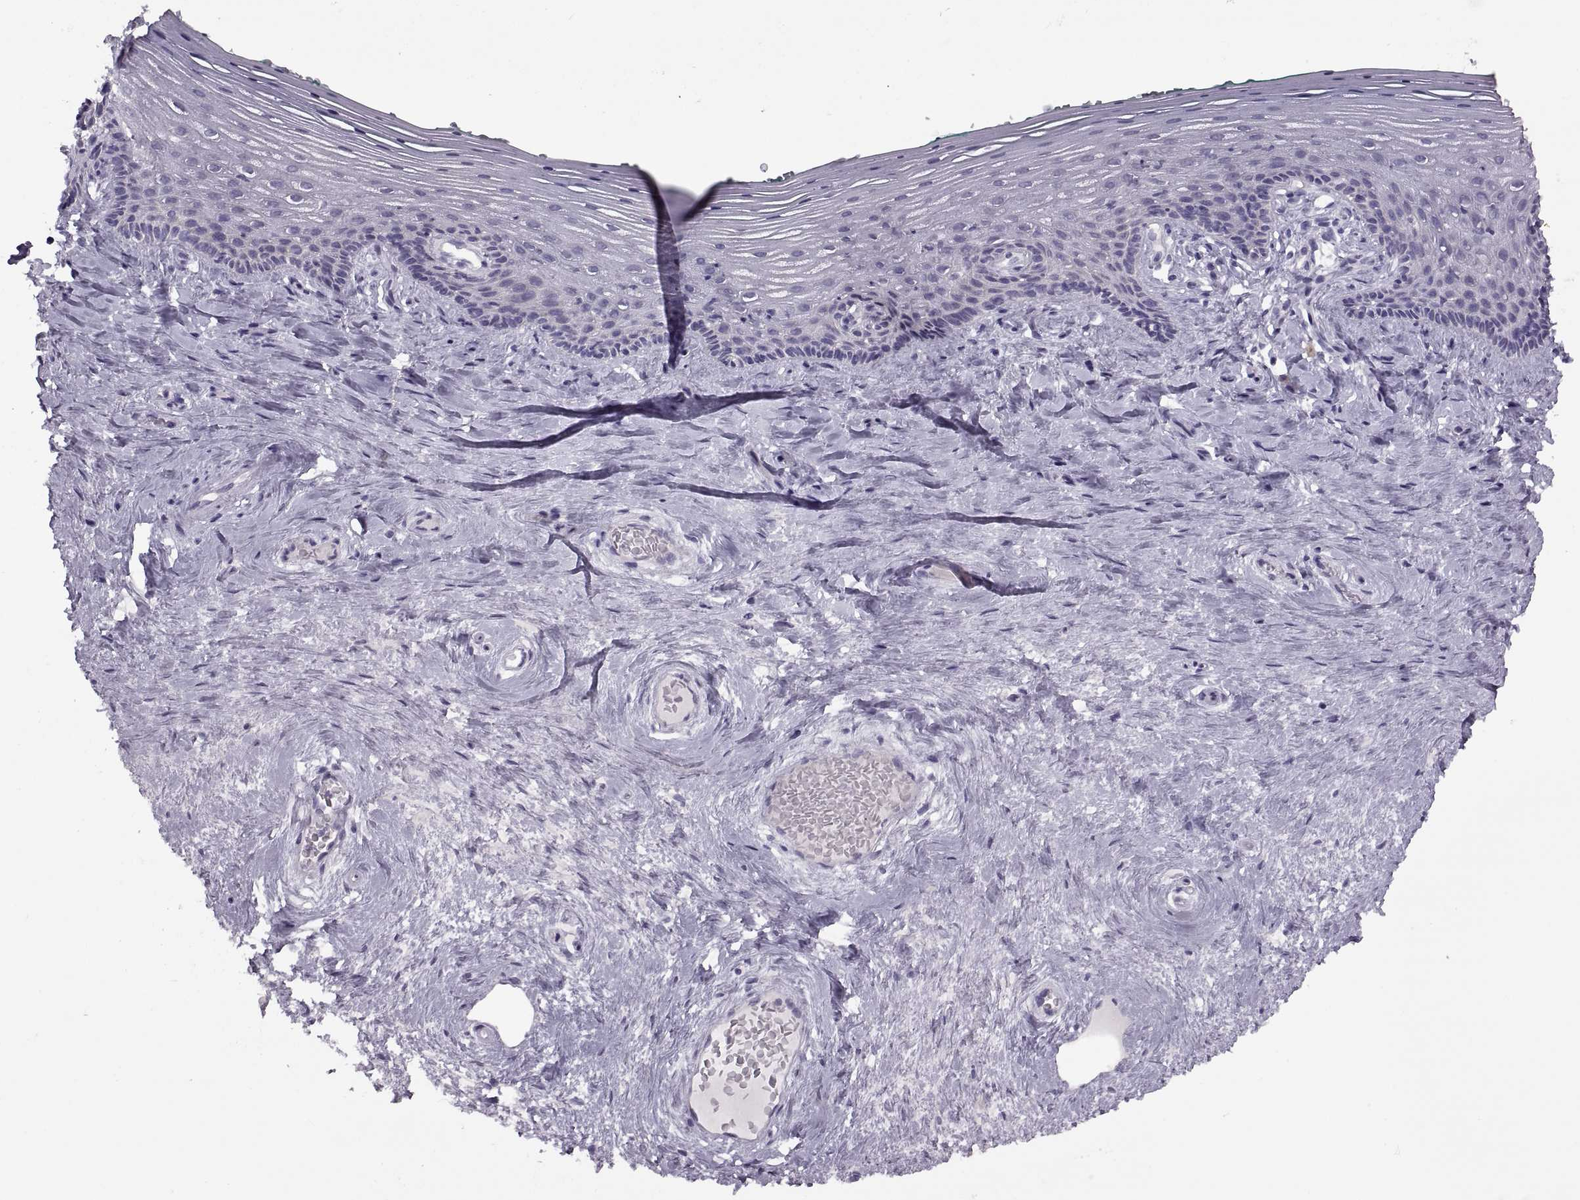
{"staining": {"intensity": "weak", "quantity": "25%-75%", "location": "cytoplasmic/membranous"}, "tissue": "vagina", "cell_type": "Squamous epithelial cells", "image_type": "normal", "snomed": [{"axis": "morphology", "description": "Normal tissue, NOS"}, {"axis": "topography", "description": "Vagina"}], "caption": "Brown immunohistochemical staining in benign human vagina displays weak cytoplasmic/membranous staining in about 25%-75% of squamous epithelial cells.", "gene": "H2AP", "patient": {"sex": "female", "age": 45}}